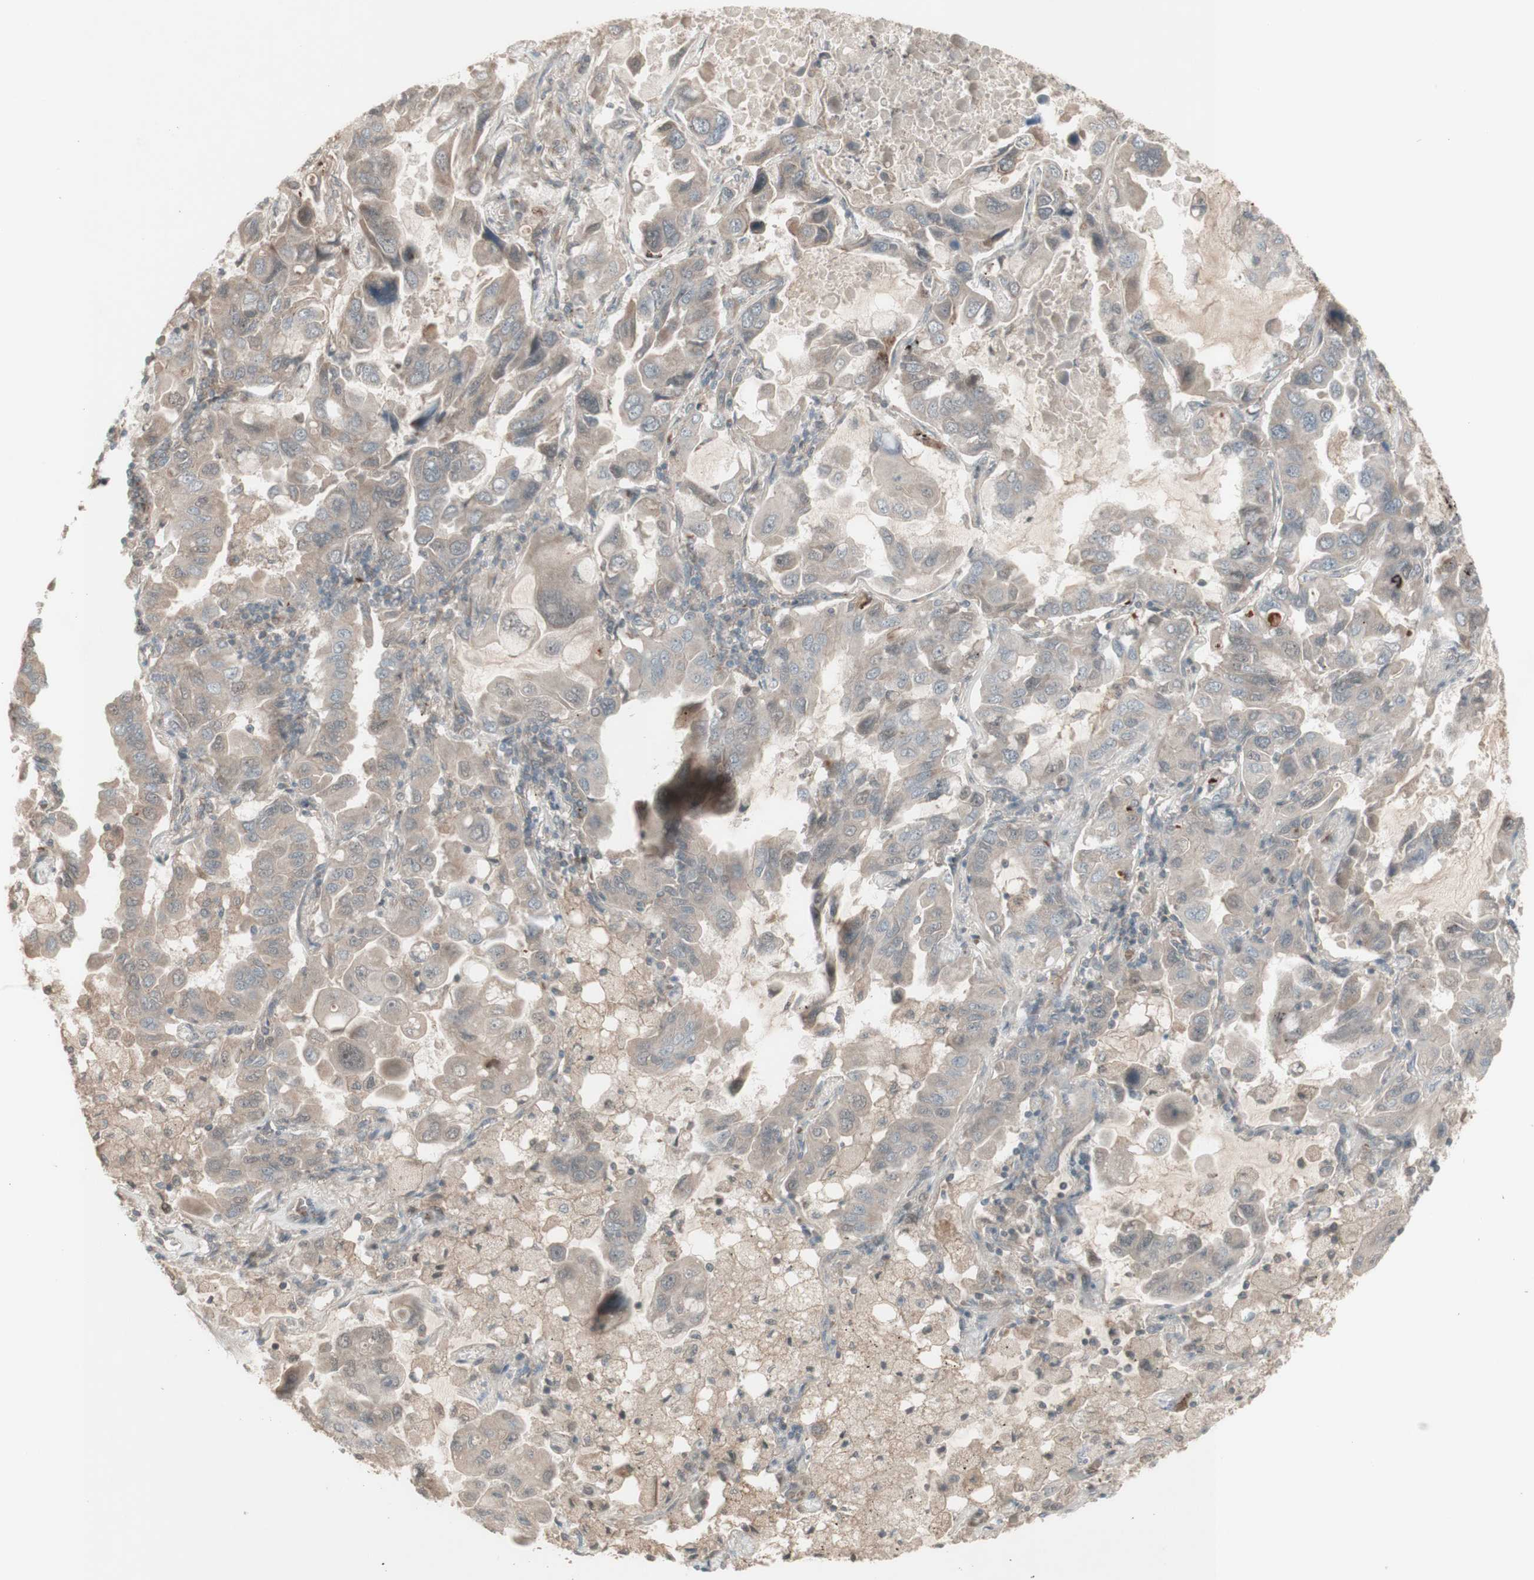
{"staining": {"intensity": "weak", "quantity": ">75%", "location": "cytoplasmic/membranous"}, "tissue": "lung cancer", "cell_type": "Tumor cells", "image_type": "cancer", "snomed": [{"axis": "morphology", "description": "Adenocarcinoma, NOS"}, {"axis": "topography", "description": "Lung"}], "caption": "Weak cytoplasmic/membranous positivity for a protein is identified in about >75% of tumor cells of lung adenocarcinoma using IHC.", "gene": "MSH6", "patient": {"sex": "male", "age": 64}}